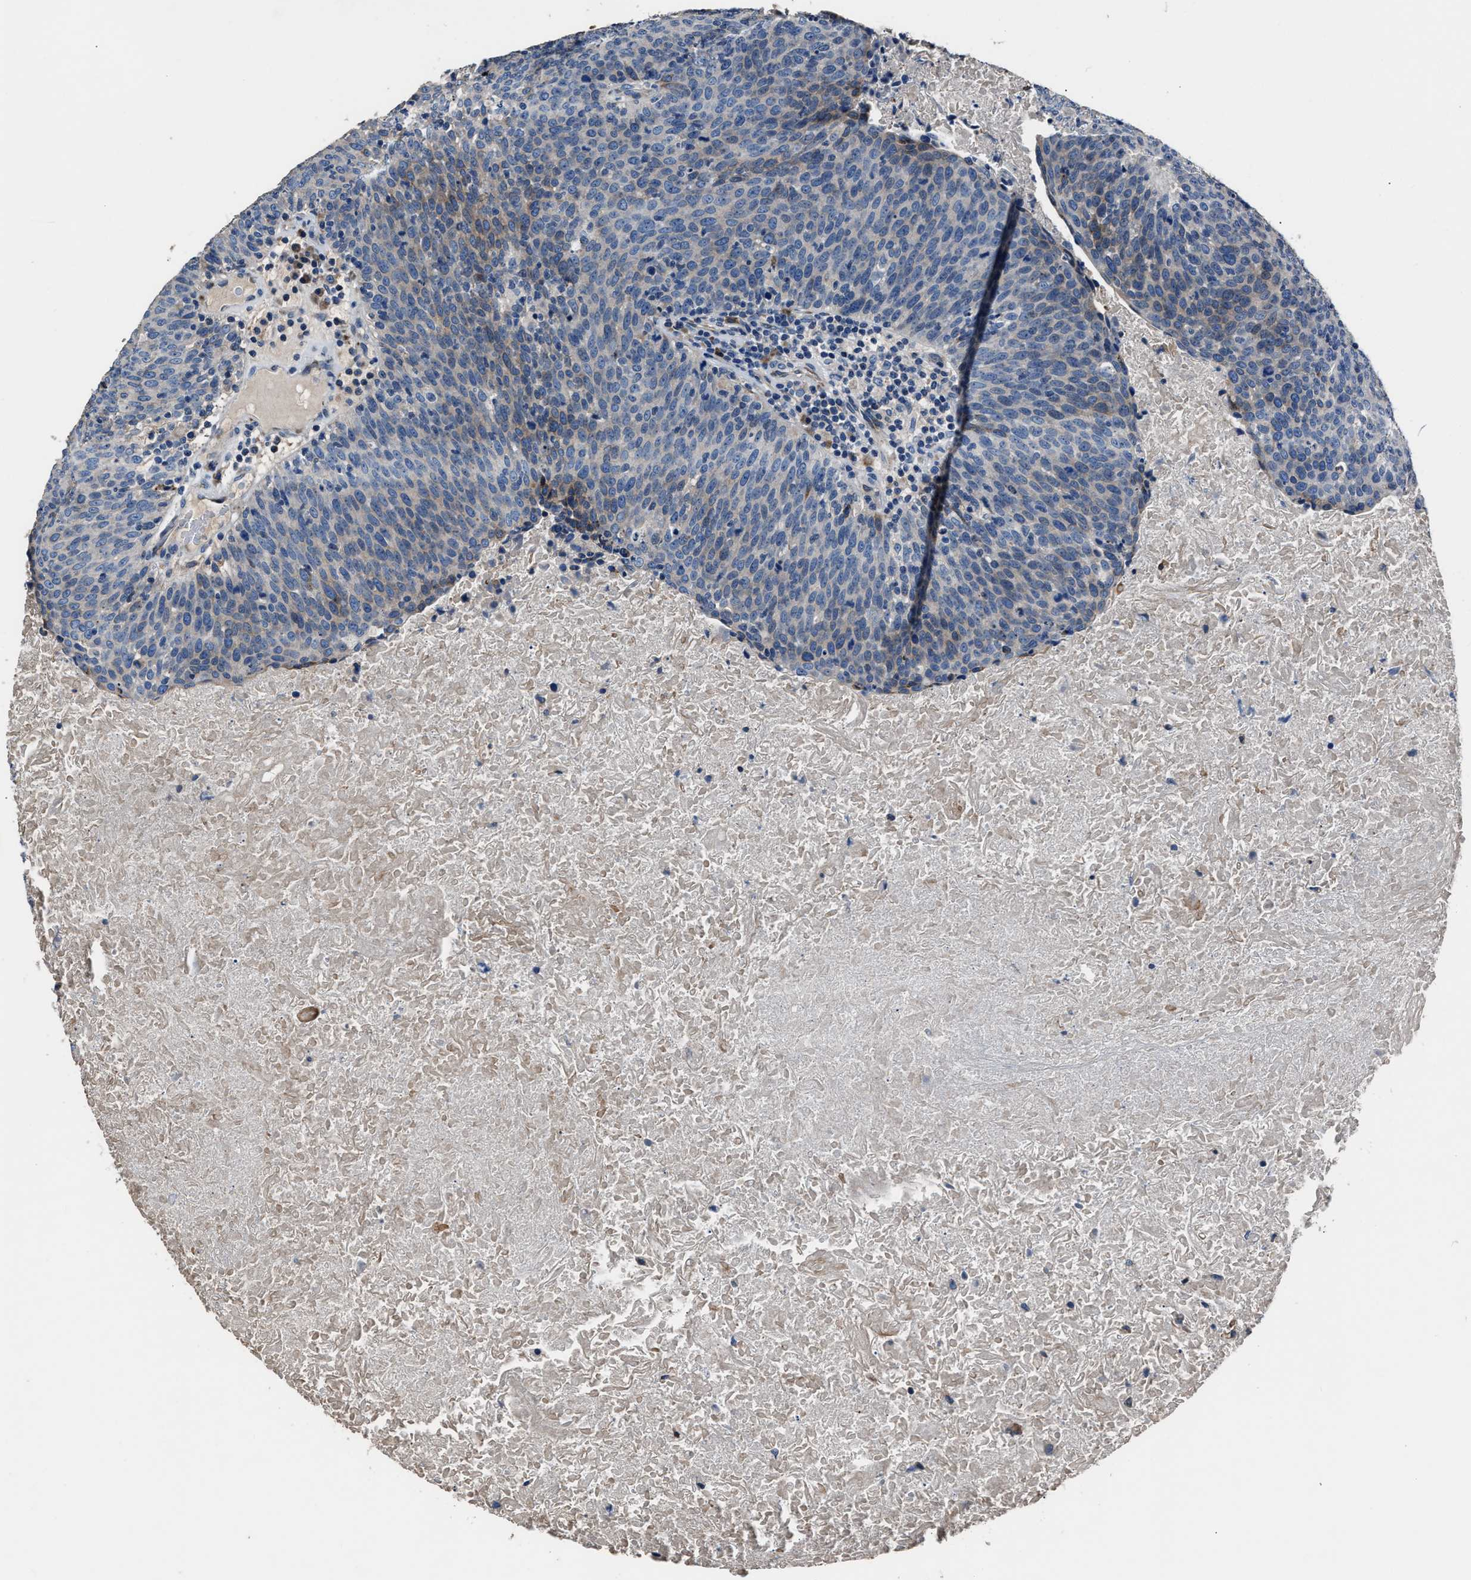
{"staining": {"intensity": "weak", "quantity": "<25%", "location": "cytoplasmic/membranous"}, "tissue": "head and neck cancer", "cell_type": "Tumor cells", "image_type": "cancer", "snomed": [{"axis": "morphology", "description": "Squamous cell carcinoma, NOS"}, {"axis": "morphology", "description": "Squamous cell carcinoma, metastatic, NOS"}, {"axis": "topography", "description": "Lymph node"}, {"axis": "topography", "description": "Head-Neck"}], "caption": "DAB immunohistochemical staining of head and neck cancer (metastatic squamous cell carcinoma) displays no significant staining in tumor cells. (DAB (3,3'-diaminobenzidine) immunohistochemistry with hematoxylin counter stain).", "gene": "DNAJC24", "patient": {"sex": "male", "age": 62}}